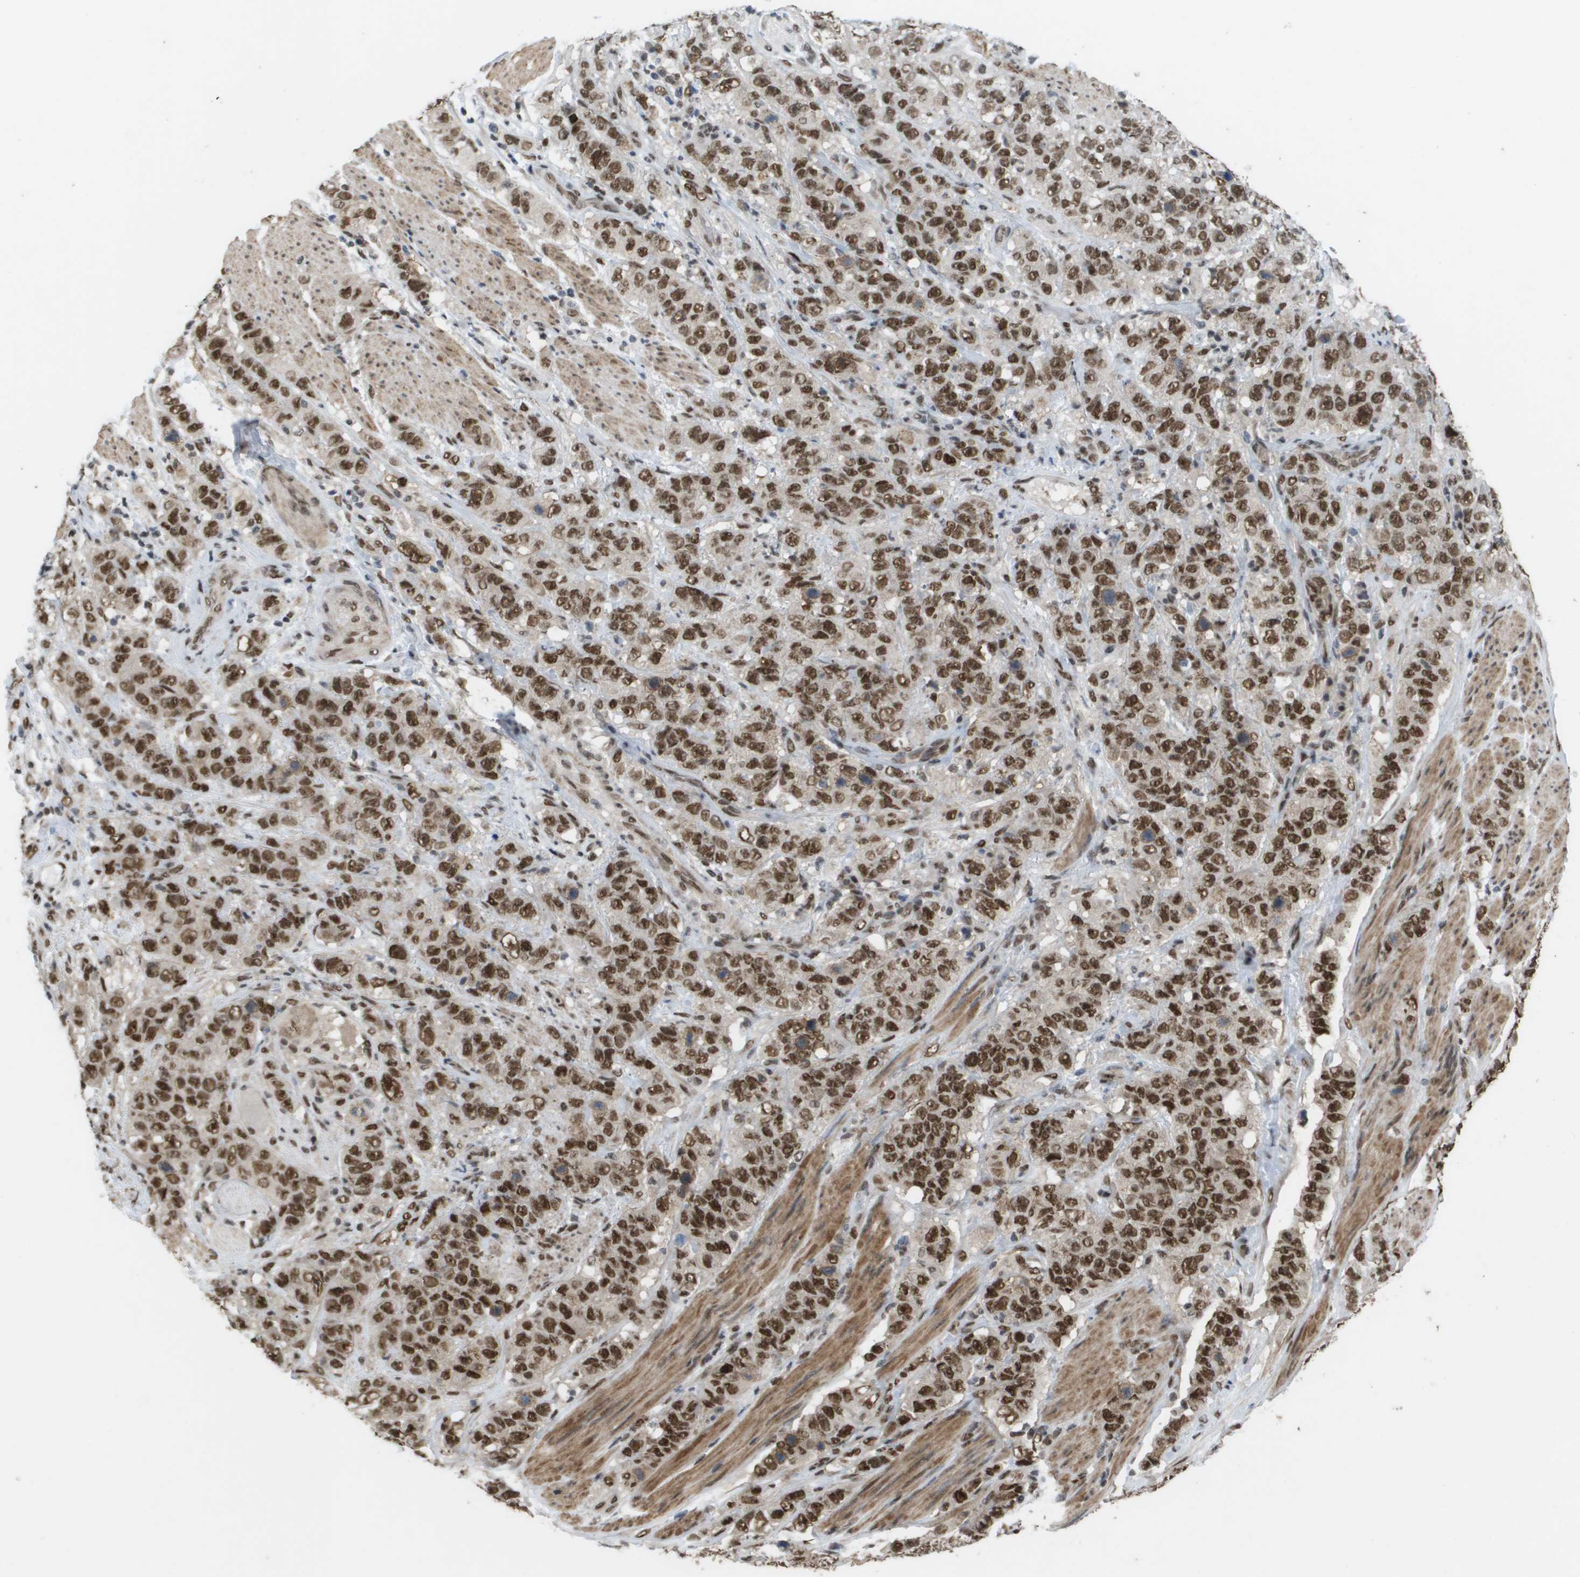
{"staining": {"intensity": "strong", "quantity": ">75%", "location": "nuclear"}, "tissue": "stomach cancer", "cell_type": "Tumor cells", "image_type": "cancer", "snomed": [{"axis": "morphology", "description": "Adenocarcinoma, NOS"}, {"axis": "topography", "description": "Stomach"}], "caption": "A high amount of strong nuclear staining is identified in about >75% of tumor cells in adenocarcinoma (stomach) tissue.", "gene": "CDT1", "patient": {"sex": "male", "age": 48}}